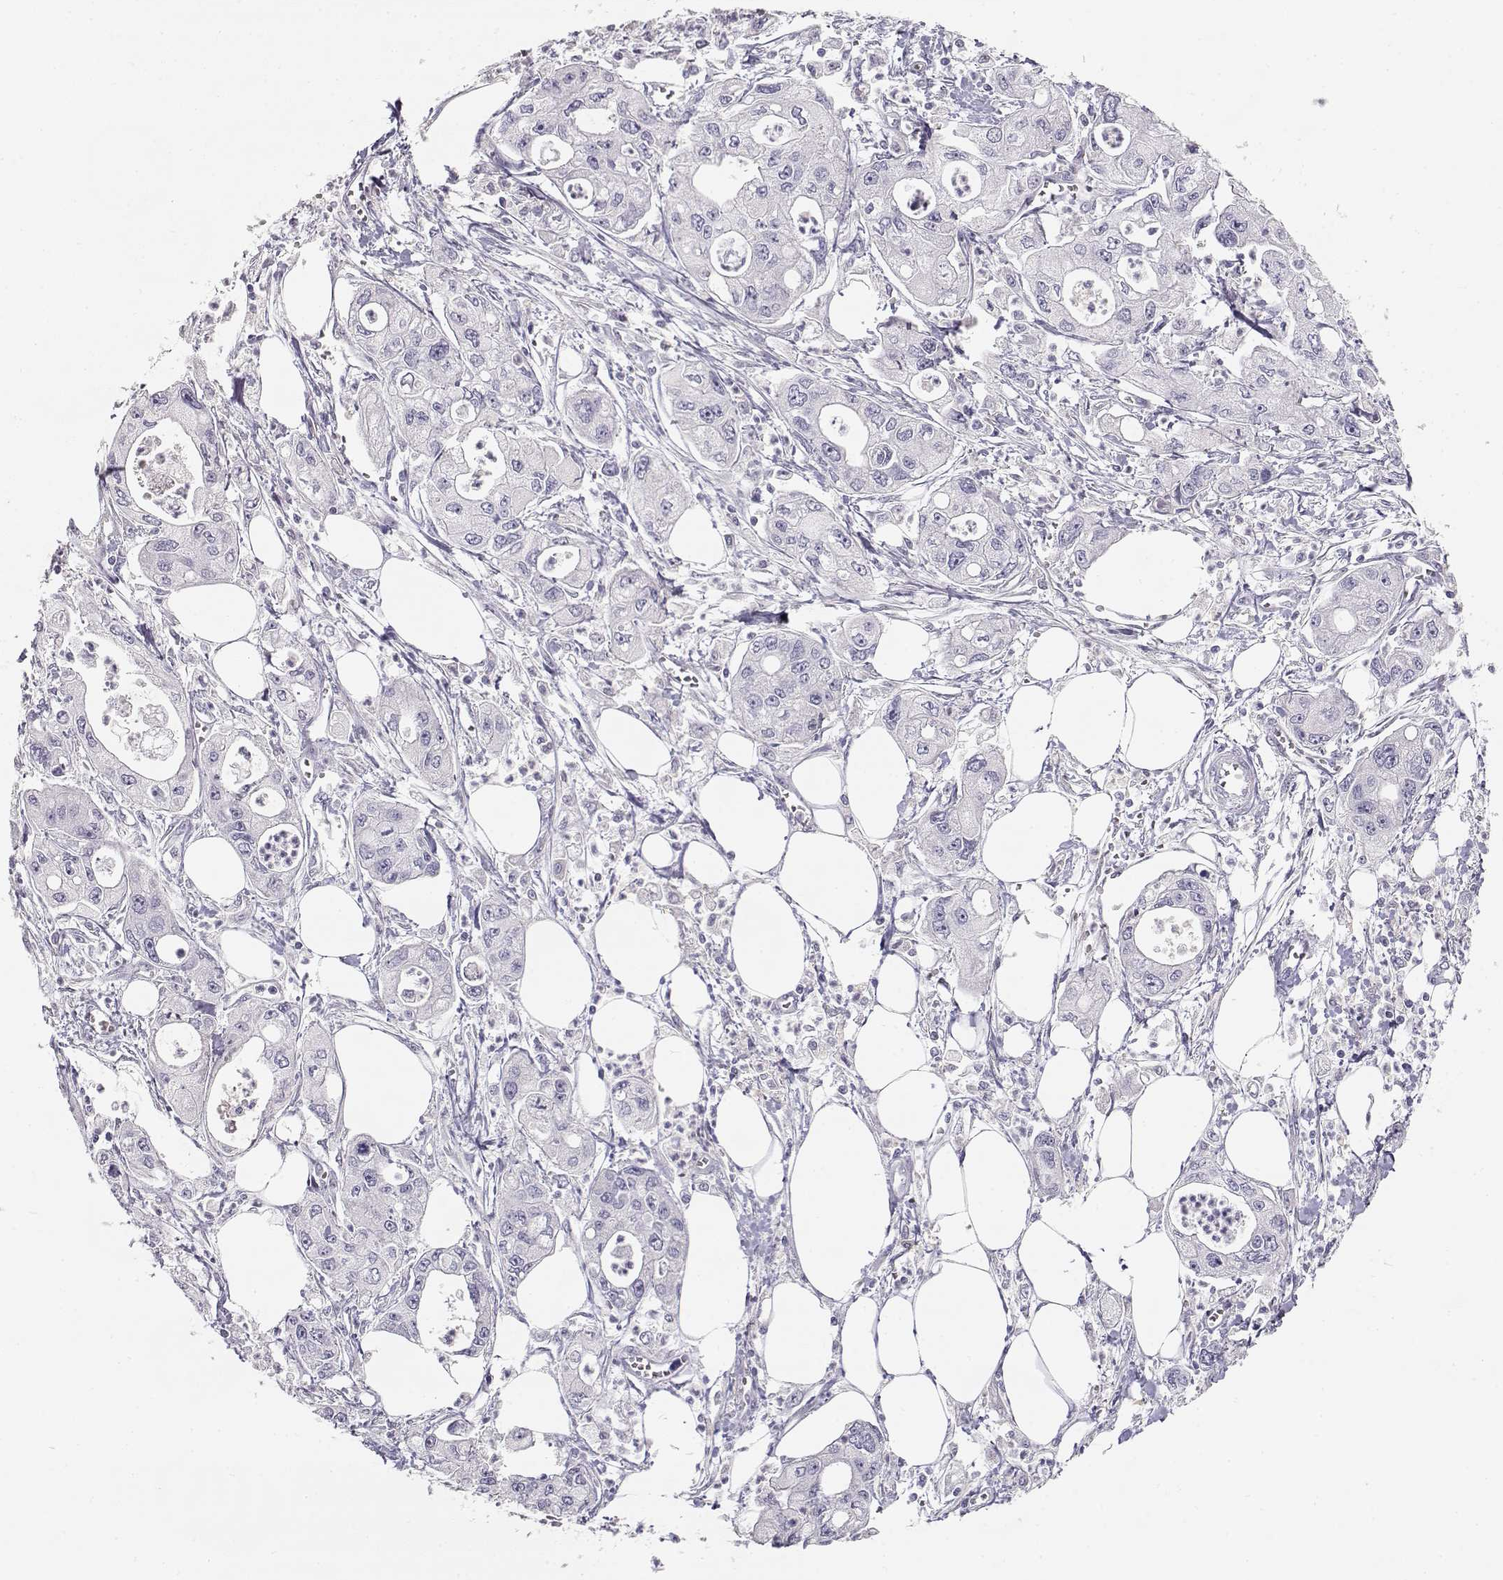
{"staining": {"intensity": "negative", "quantity": "none", "location": "none"}, "tissue": "pancreatic cancer", "cell_type": "Tumor cells", "image_type": "cancer", "snomed": [{"axis": "morphology", "description": "Adenocarcinoma, NOS"}, {"axis": "topography", "description": "Pancreas"}], "caption": "The photomicrograph shows no significant expression in tumor cells of pancreatic cancer.", "gene": "SLCO6A1", "patient": {"sex": "male", "age": 70}}